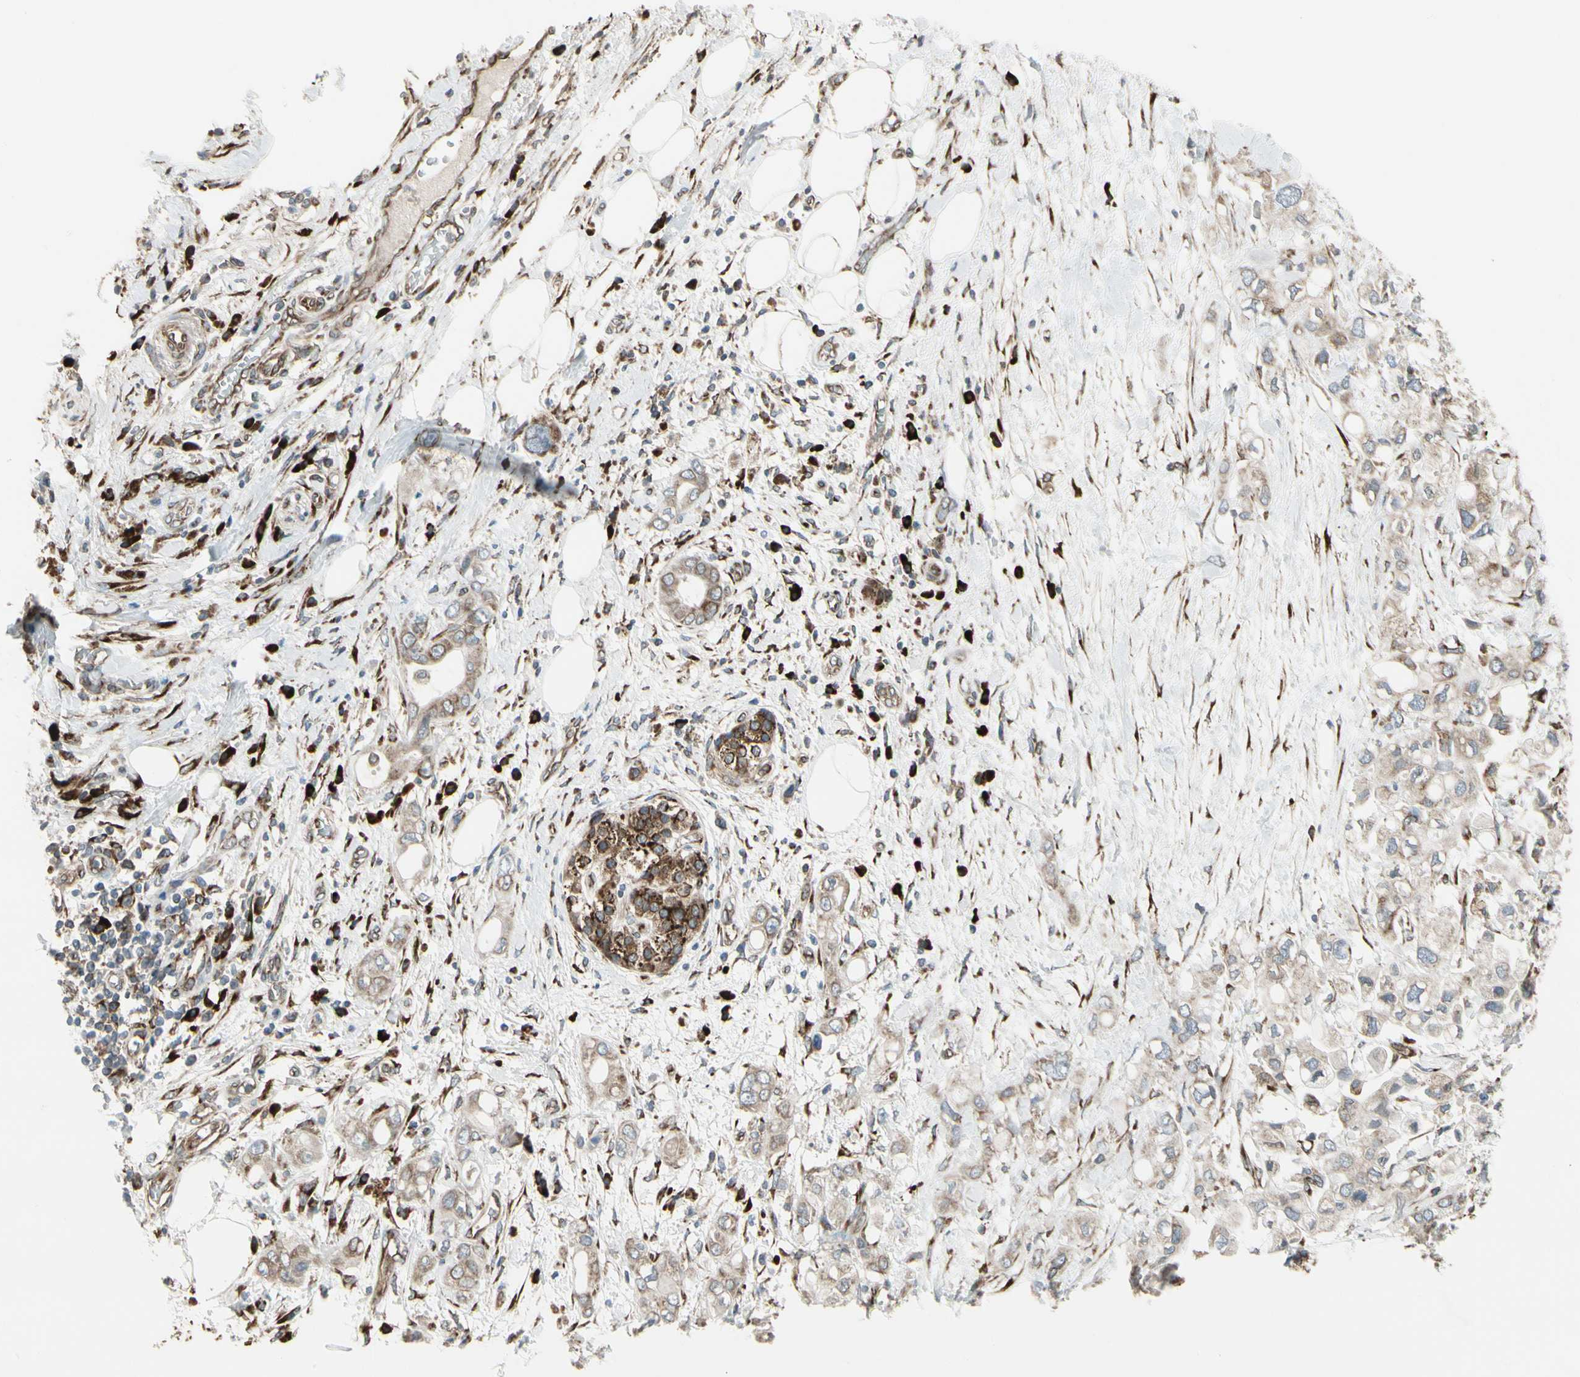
{"staining": {"intensity": "weak", "quantity": ">75%", "location": "cytoplasmic/membranous"}, "tissue": "pancreatic cancer", "cell_type": "Tumor cells", "image_type": "cancer", "snomed": [{"axis": "morphology", "description": "Adenocarcinoma, NOS"}, {"axis": "topography", "description": "Pancreas"}], "caption": "There is low levels of weak cytoplasmic/membranous staining in tumor cells of pancreatic cancer, as demonstrated by immunohistochemical staining (brown color).", "gene": "FNDC3A", "patient": {"sex": "female", "age": 56}}